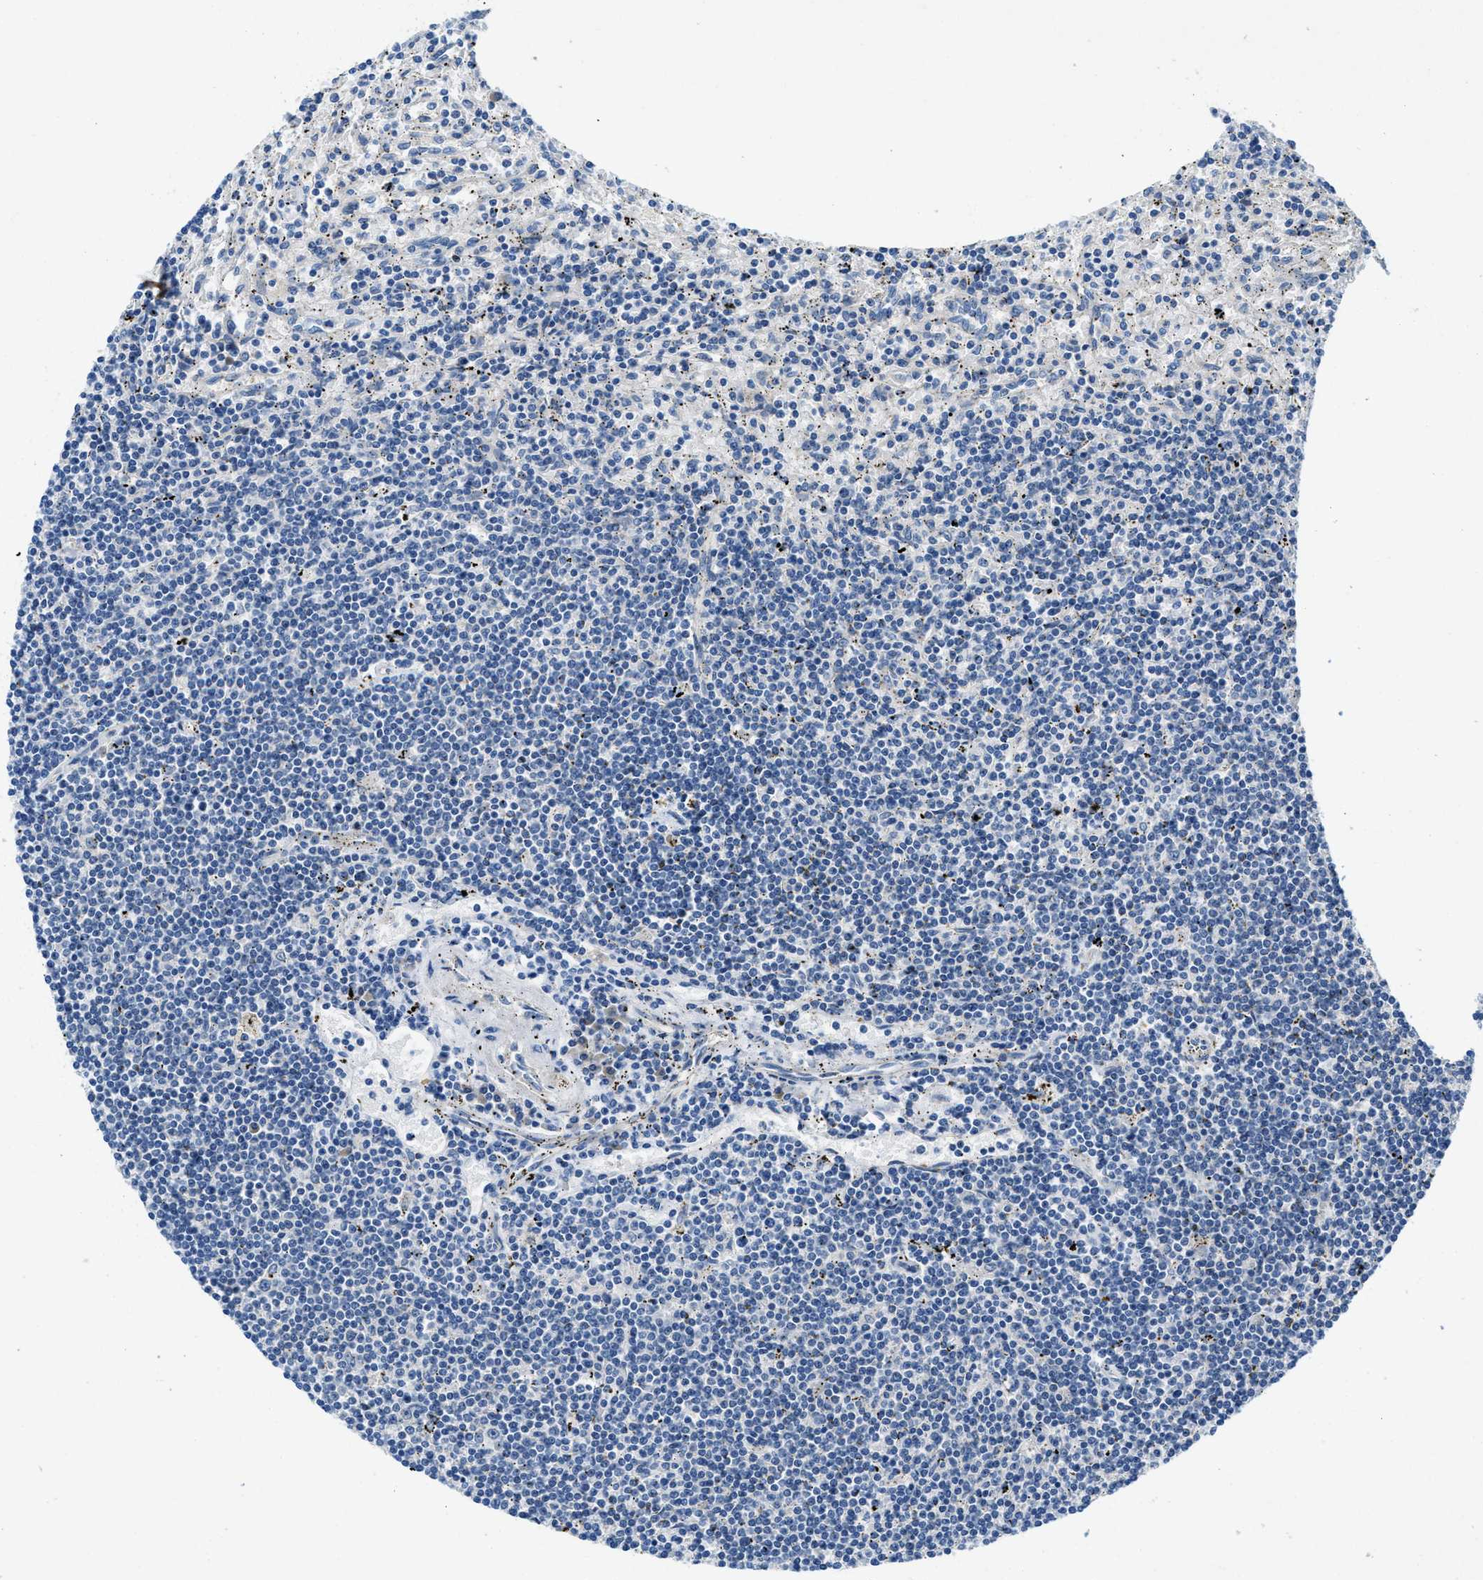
{"staining": {"intensity": "negative", "quantity": "none", "location": "none"}, "tissue": "lymphoma", "cell_type": "Tumor cells", "image_type": "cancer", "snomed": [{"axis": "morphology", "description": "Malignant lymphoma, non-Hodgkin's type, Low grade"}, {"axis": "topography", "description": "Spleen"}], "caption": "Immunohistochemical staining of human lymphoma reveals no significant positivity in tumor cells.", "gene": "RIPK2", "patient": {"sex": "male", "age": 76}}